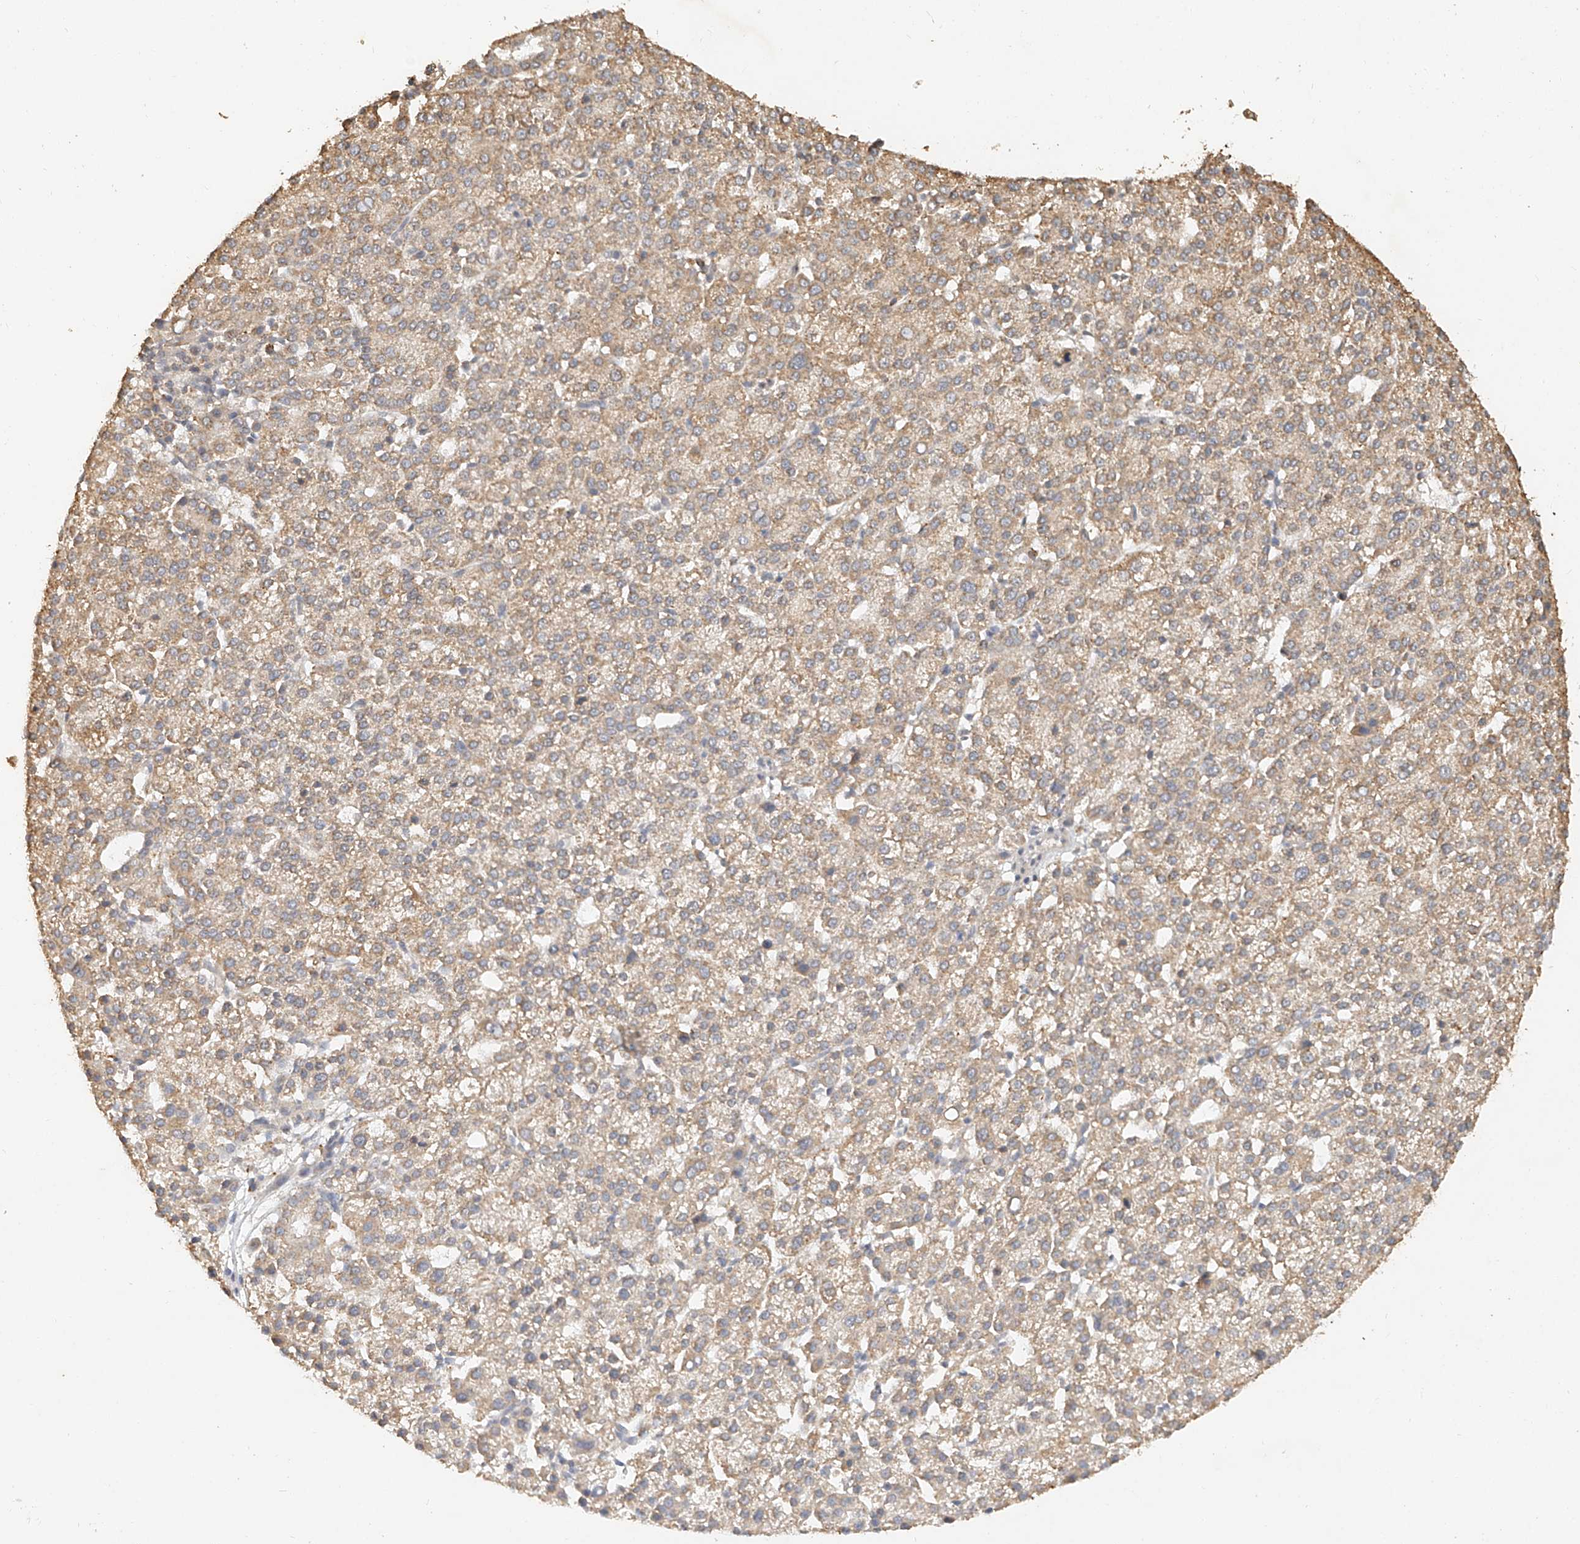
{"staining": {"intensity": "weak", "quantity": ">75%", "location": "cytoplasmic/membranous"}, "tissue": "liver cancer", "cell_type": "Tumor cells", "image_type": "cancer", "snomed": [{"axis": "morphology", "description": "Carcinoma, Hepatocellular, NOS"}, {"axis": "topography", "description": "Liver"}], "caption": "DAB immunohistochemical staining of human liver cancer demonstrates weak cytoplasmic/membranous protein staining in about >75% of tumor cells. The protein is stained brown, and the nuclei are stained in blue (DAB (3,3'-diaminobenzidine) IHC with brightfield microscopy, high magnification).", "gene": "CXorf58", "patient": {"sex": "female", "age": 58}}